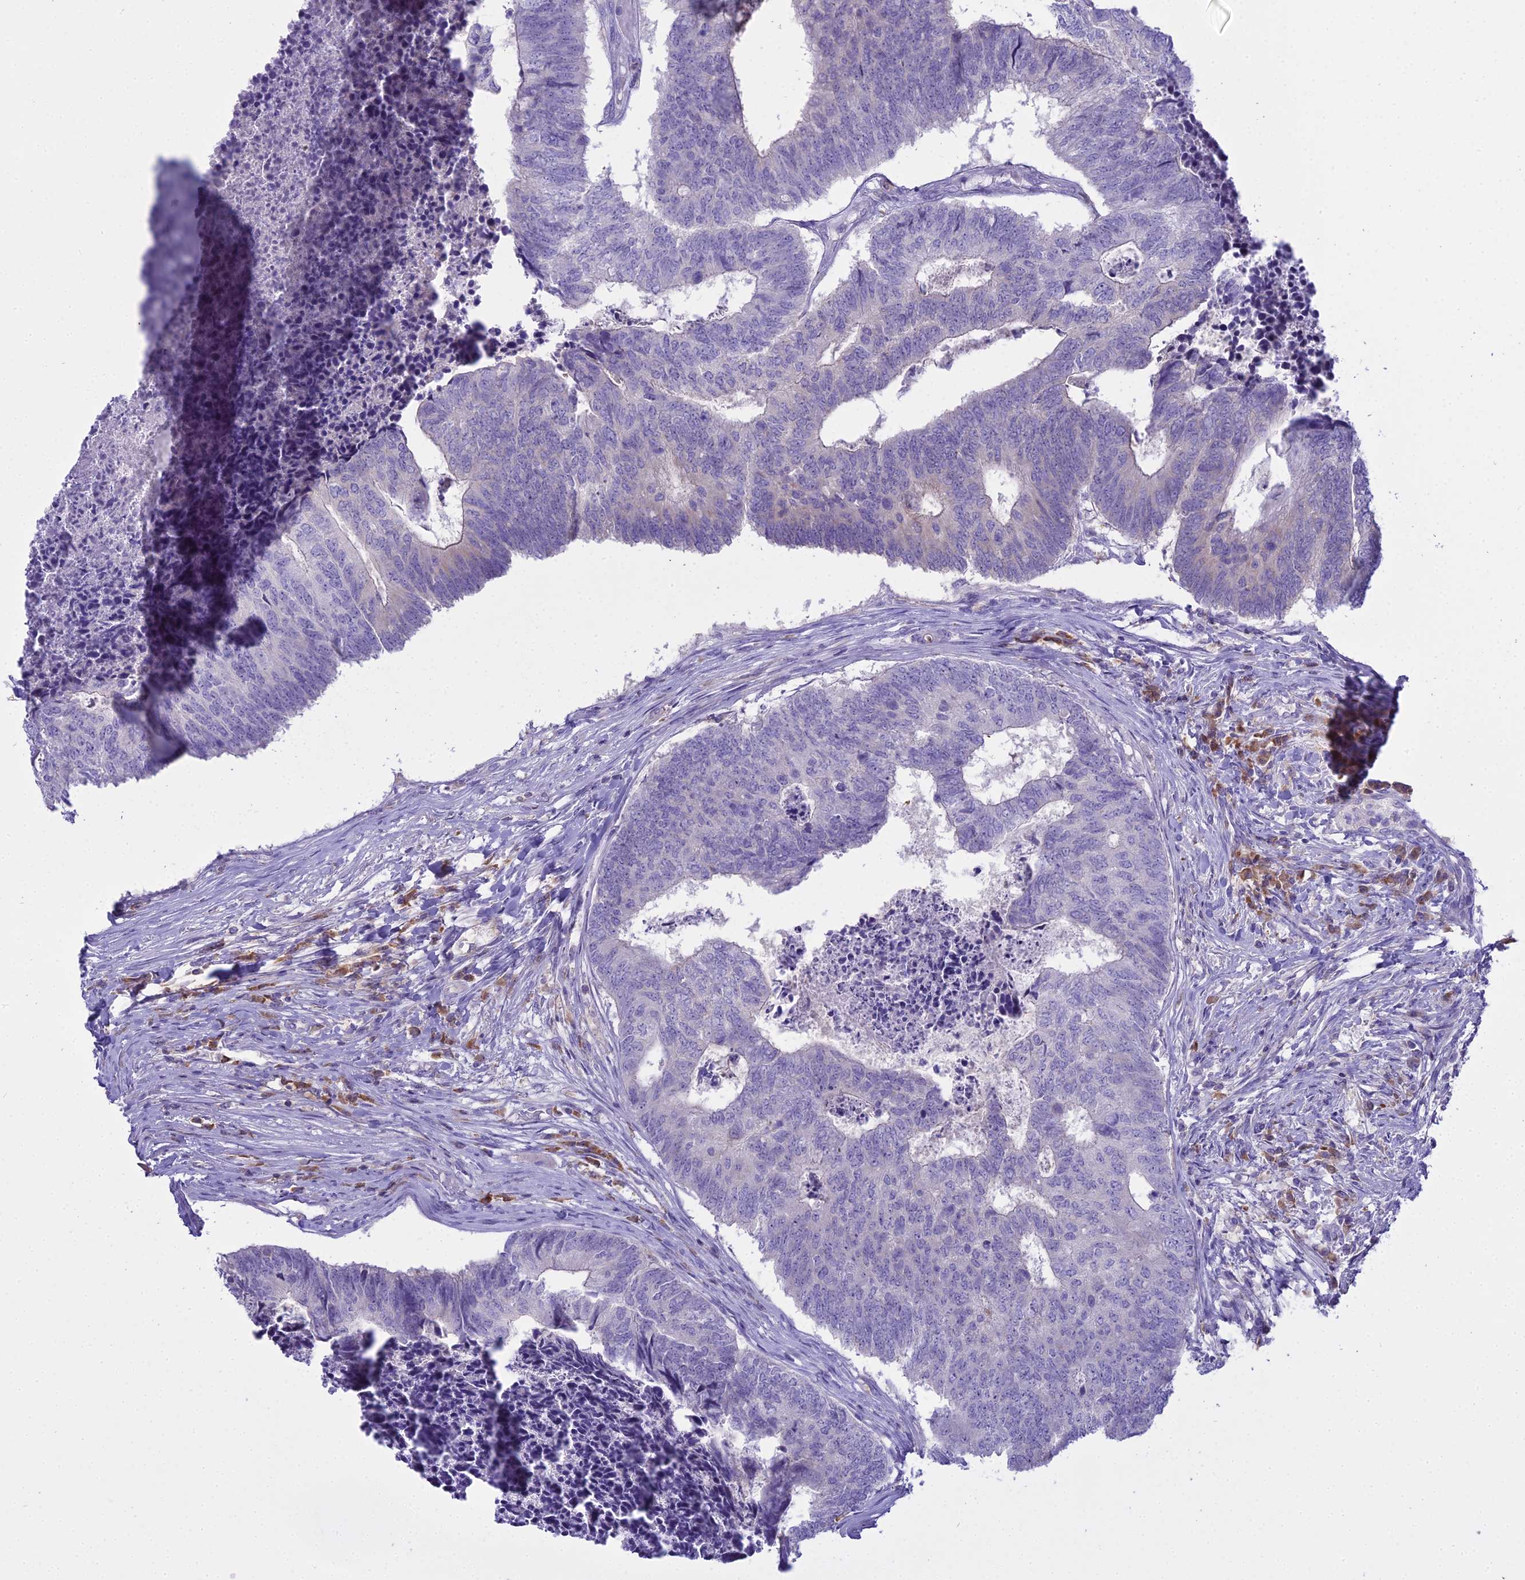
{"staining": {"intensity": "negative", "quantity": "none", "location": "none"}, "tissue": "colorectal cancer", "cell_type": "Tumor cells", "image_type": "cancer", "snomed": [{"axis": "morphology", "description": "Adenocarcinoma, NOS"}, {"axis": "topography", "description": "Colon"}], "caption": "Immunohistochemistry histopathology image of human colorectal adenocarcinoma stained for a protein (brown), which exhibits no expression in tumor cells.", "gene": "BLNK", "patient": {"sex": "female", "age": 67}}